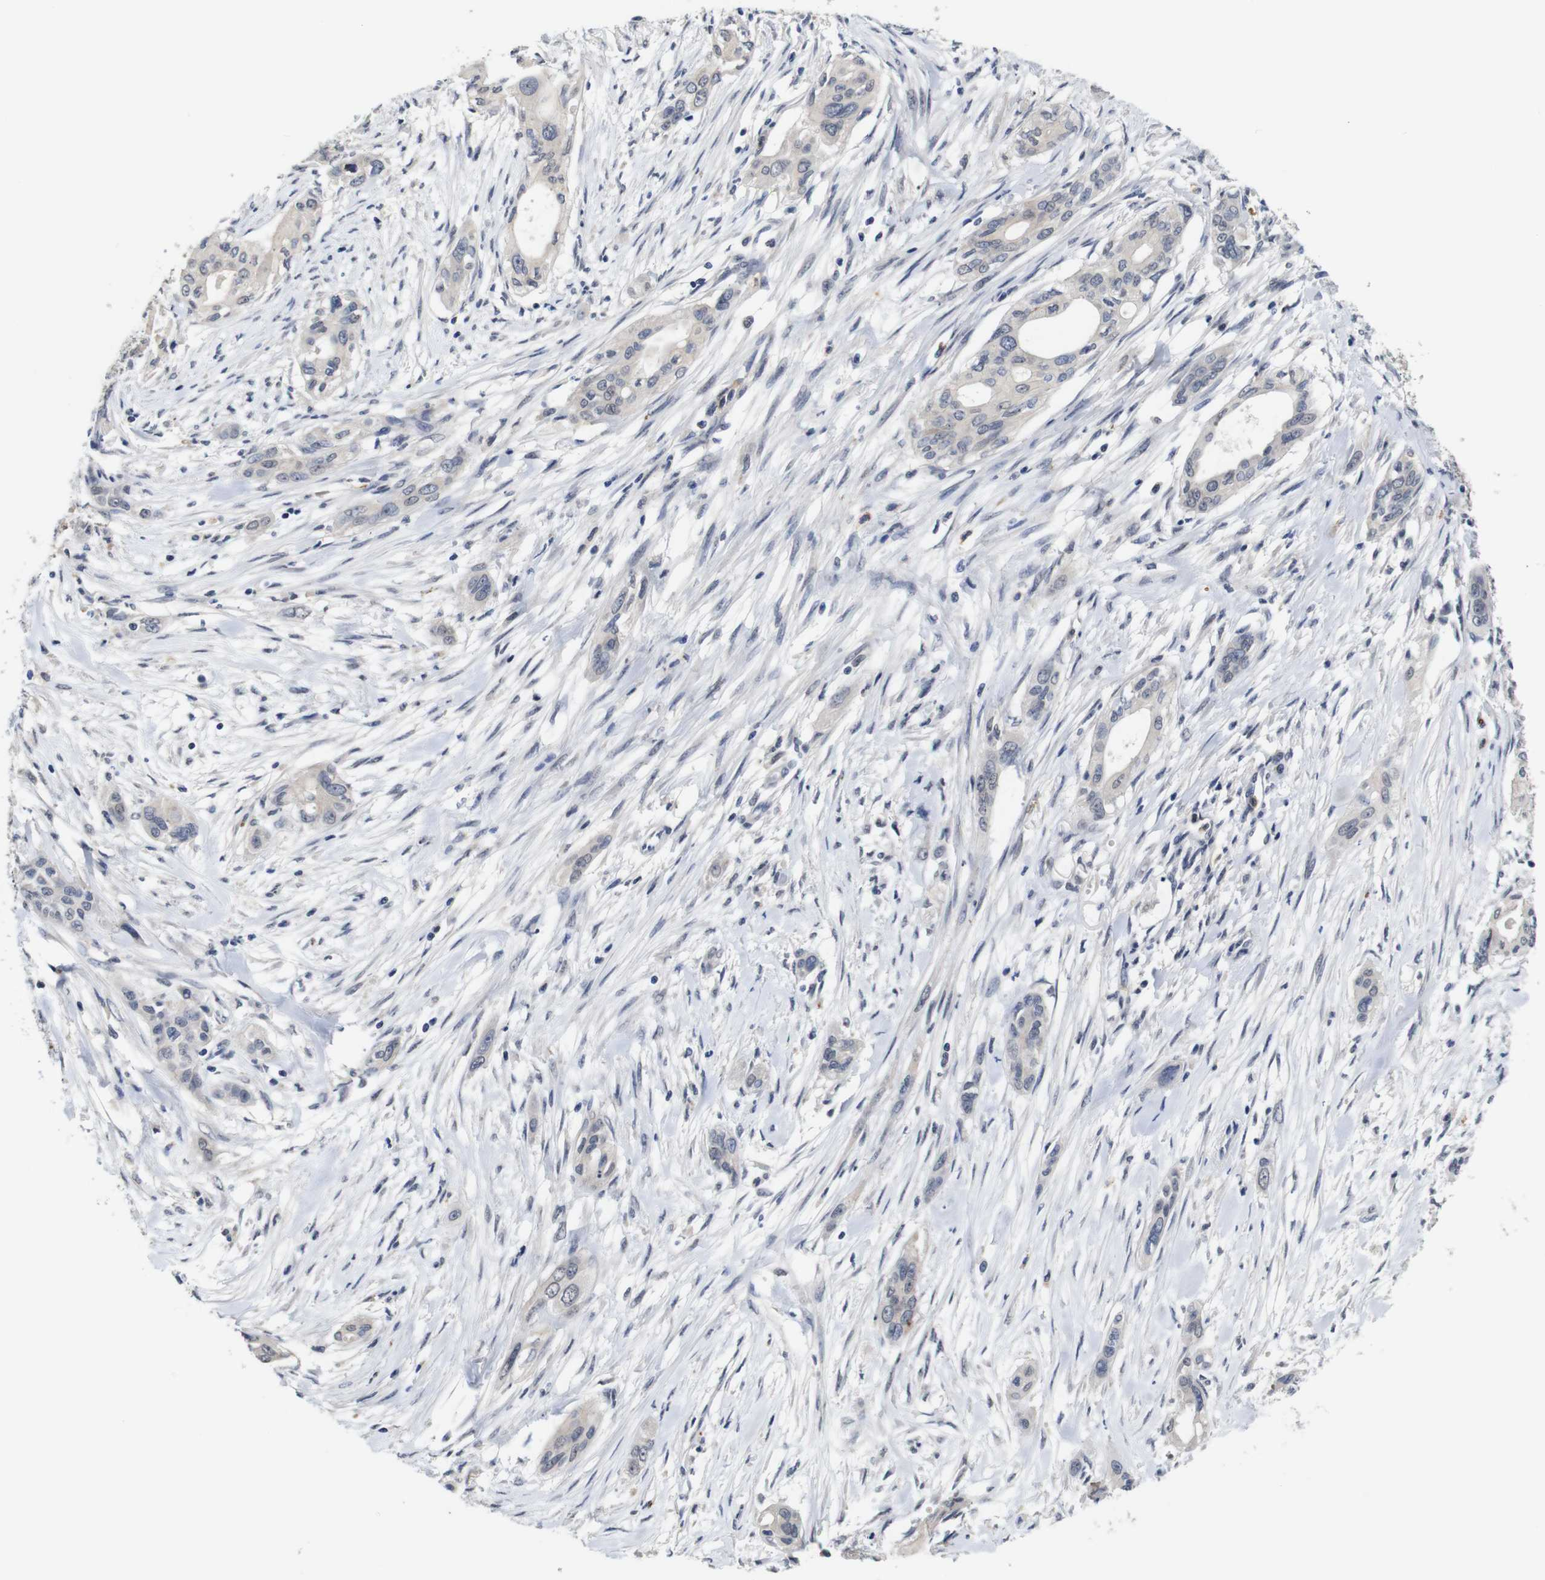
{"staining": {"intensity": "negative", "quantity": "none", "location": "none"}, "tissue": "pancreatic cancer", "cell_type": "Tumor cells", "image_type": "cancer", "snomed": [{"axis": "morphology", "description": "Adenocarcinoma, NOS"}, {"axis": "topography", "description": "Pancreas"}], "caption": "A histopathology image of pancreatic cancer stained for a protein exhibits no brown staining in tumor cells. (DAB (3,3'-diaminobenzidine) immunohistochemistry visualized using brightfield microscopy, high magnification).", "gene": "NTRK3", "patient": {"sex": "female", "age": 60}}